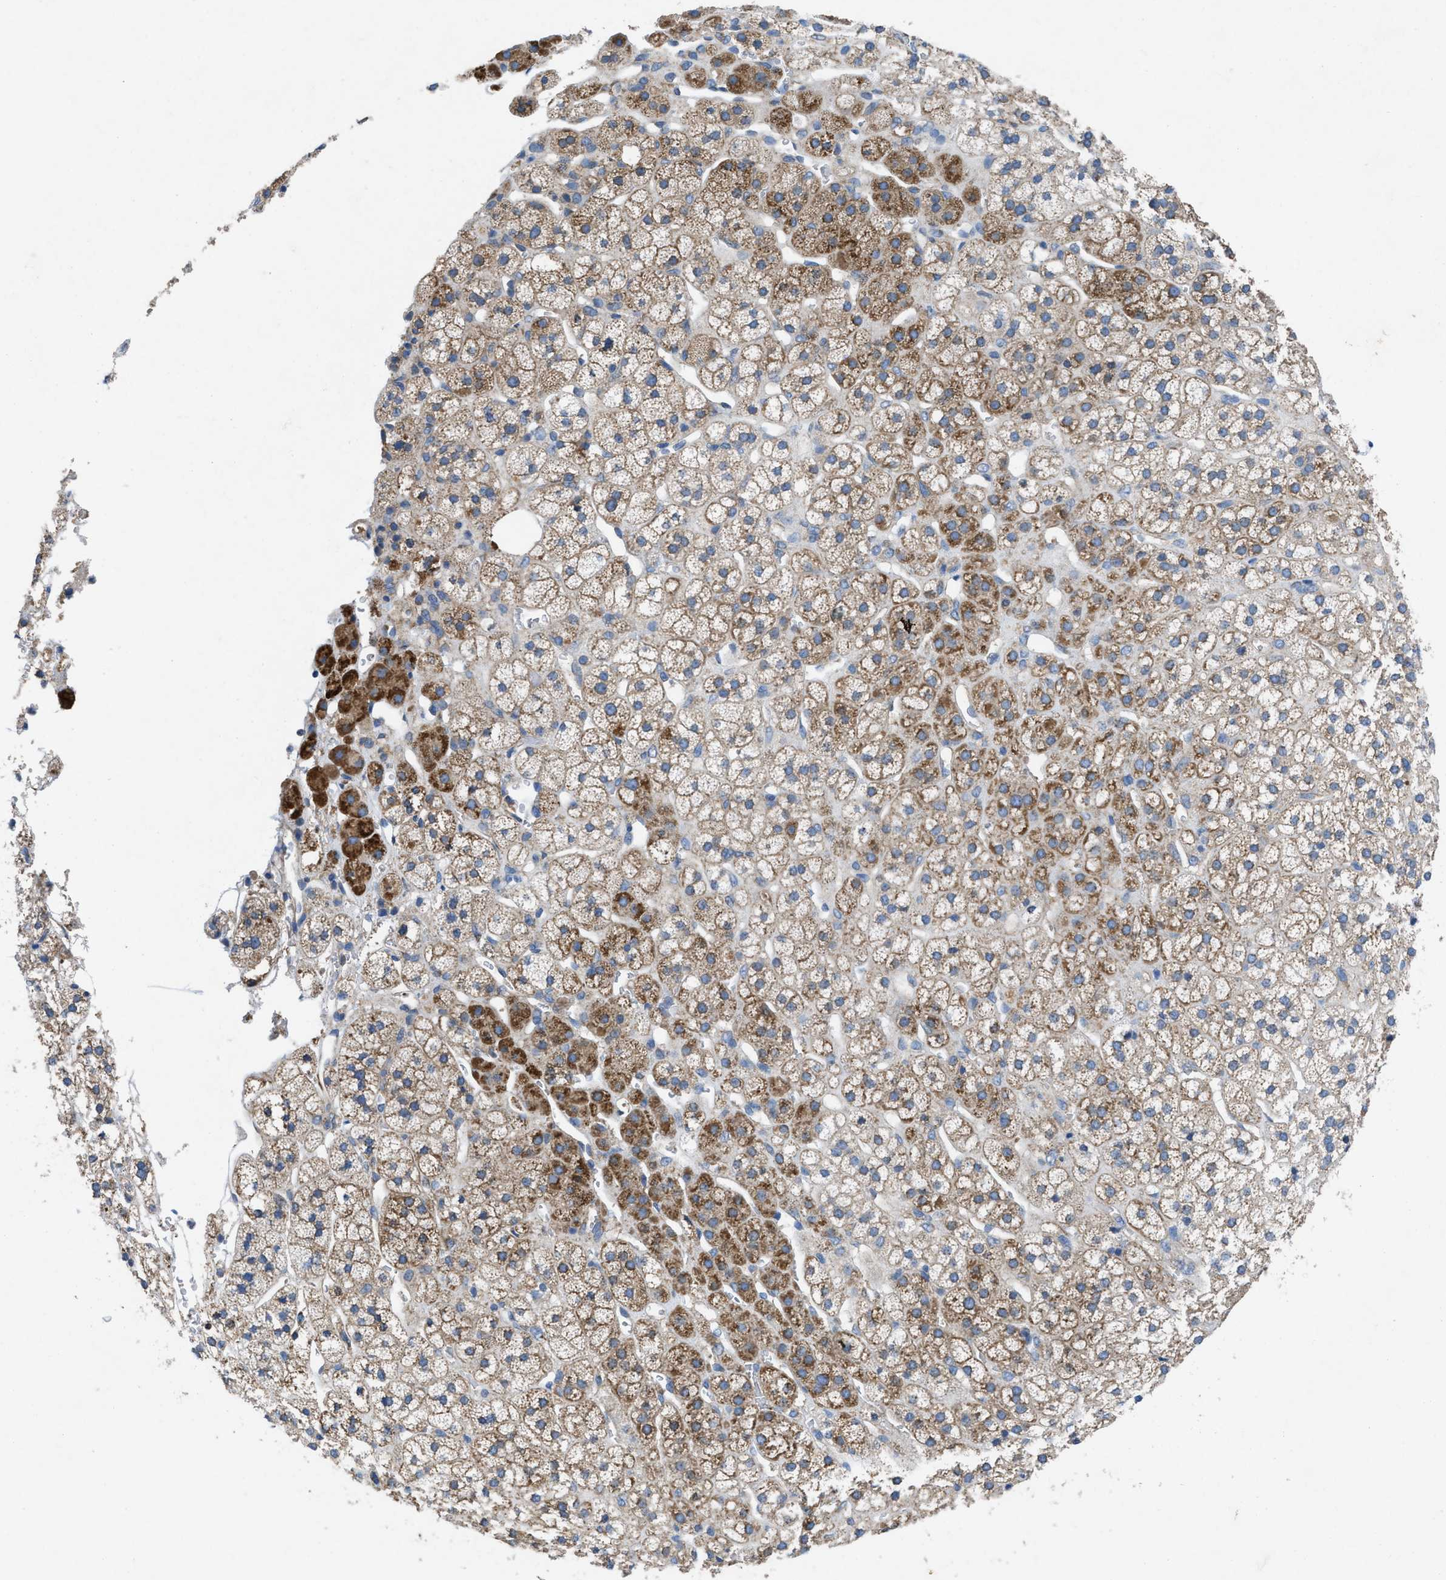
{"staining": {"intensity": "moderate", "quantity": ">75%", "location": "cytoplasmic/membranous"}, "tissue": "adrenal gland", "cell_type": "Glandular cells", "image_type": "normal", "snomed": [{"axis": "morphology", "description": "Normal tissue, NOS"}, {"axis": "topography", "description": "Adrenal gland"}], "caption": "Adrenal gland stained with a brown dye displays moderate cytoplasmic/membranous positive positivity in approximately >75% of glandular cells.", "gene": "DOLPP1", "patient": {"sex": "male", "age": 56}}